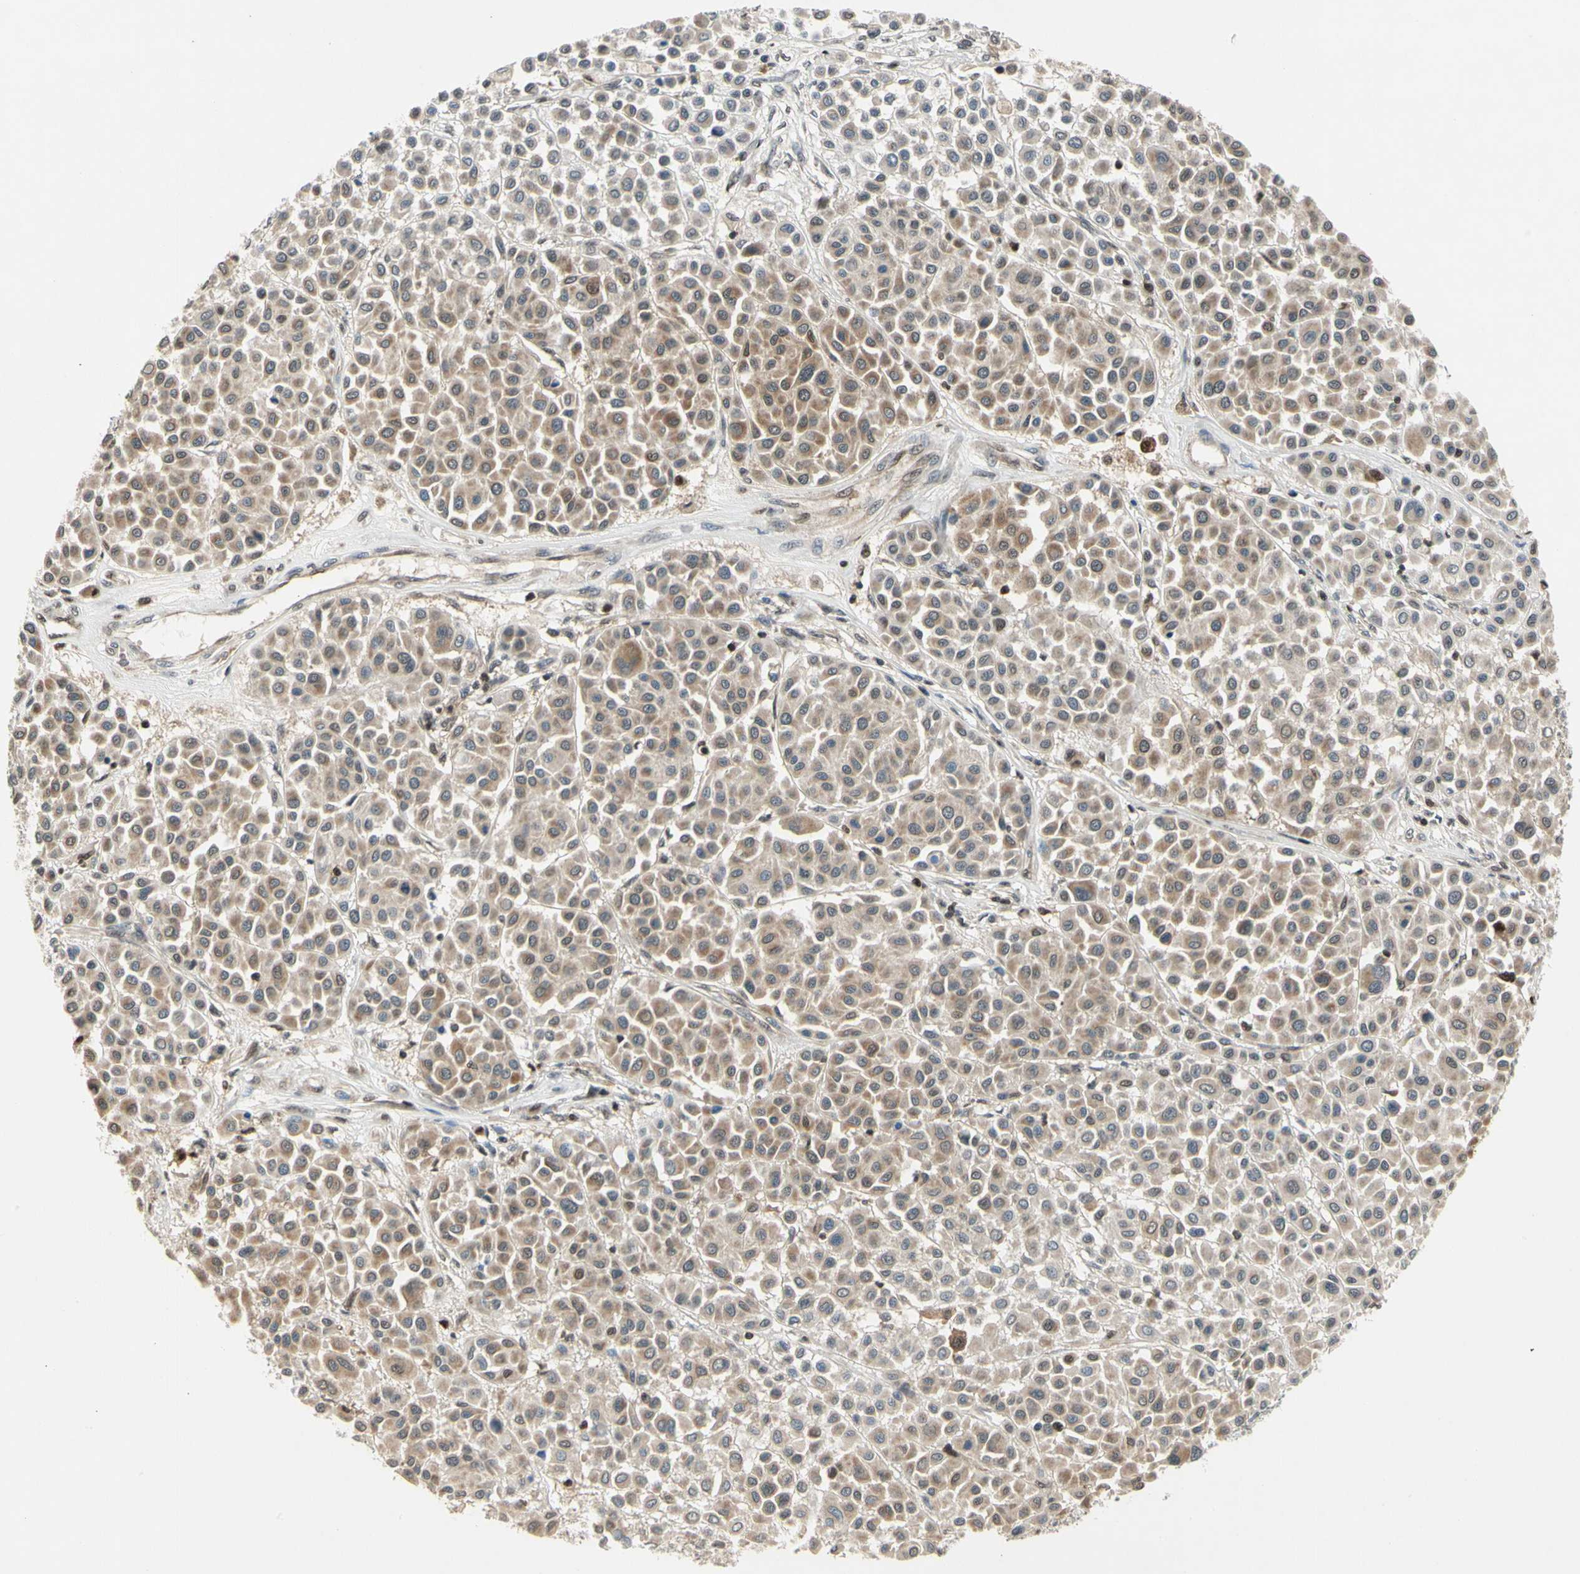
{"staining": {"intensity": "weak", "quantity": ">75%", "location": "cytoplasmic/membranous"}, "tissue": "melanoma", "cell_type": "Tumor cells", "image_type": "cancer", "snomed": [{"axis": "morphology", "description": "Malignant melanoma, Metastatic site"}, {"axis": "topography", "description": "Soft tissue"}], "caption": "Melanoma was stained to show a protein in brown. There is low levels of weak cytoplasmic/membranous staining in approximately >75% of tumor cells.", "gene": "GSR", "patient": {"sex": "male", "age": 41}}